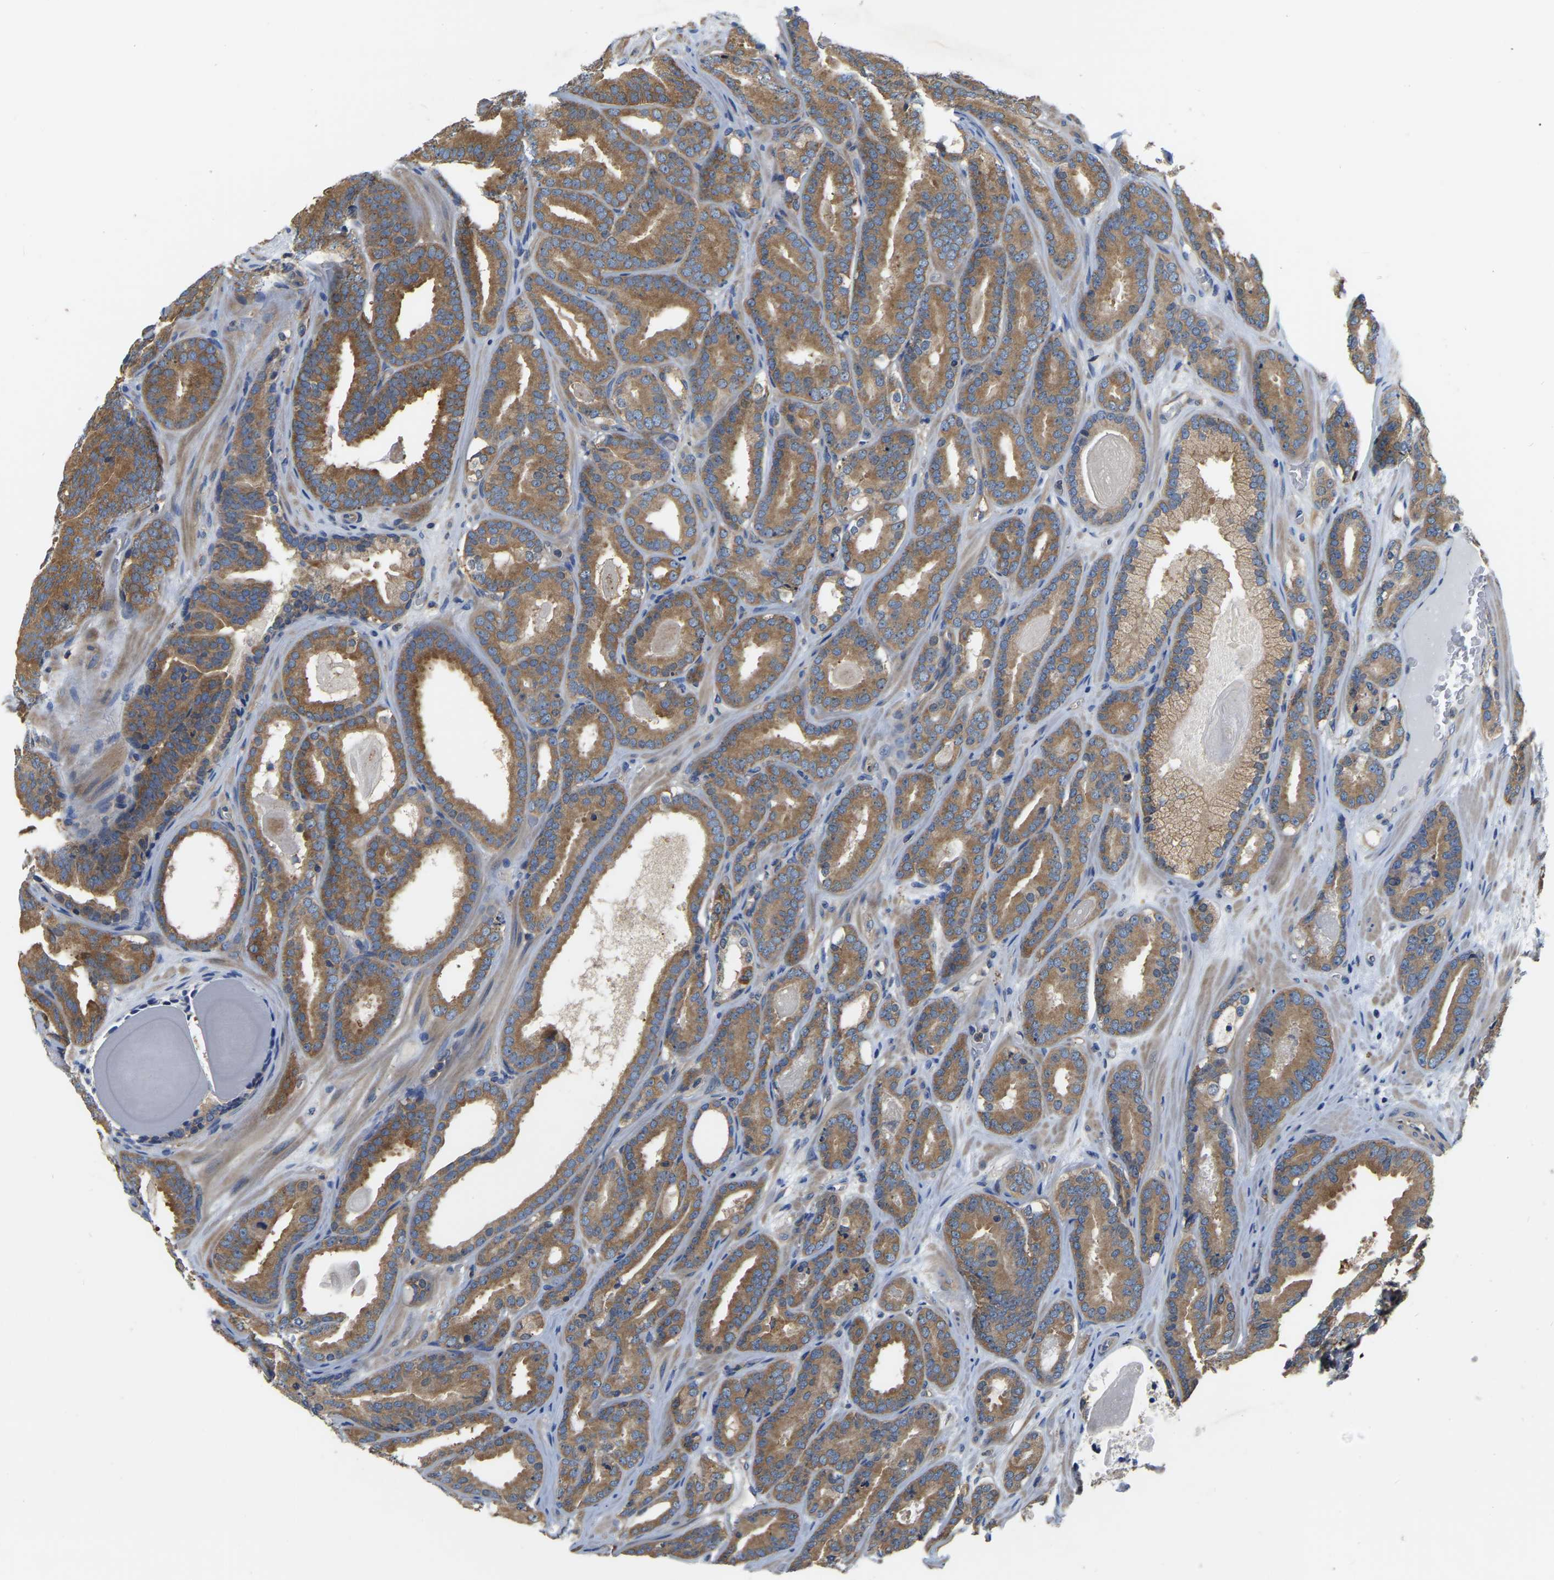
{"staining": {"intensity": "moderate", "quantity": ">75%", "location": "cytoplasmic/membranous"}, "tissue": "prostate cancer", "cell_type": "Tumor cells", "image_type": "cancer", "snomed": [{"axis": "morphology", "description": "Adenocarcinoma, High grade"}, {"axis": "topography", "description": "Prostate"}], "caption": "Immunohistochemistry (IHC) (DAB (3,3'-diaminobenzidine)) staining of human prostate cancer (high-grade adenocarcinoma) reveals moderate cytoplasmic/membranous protein staining in about >75% of tumor cells.", "gene": "GARS1", "patient": {"sex": "male", "age": 60}}